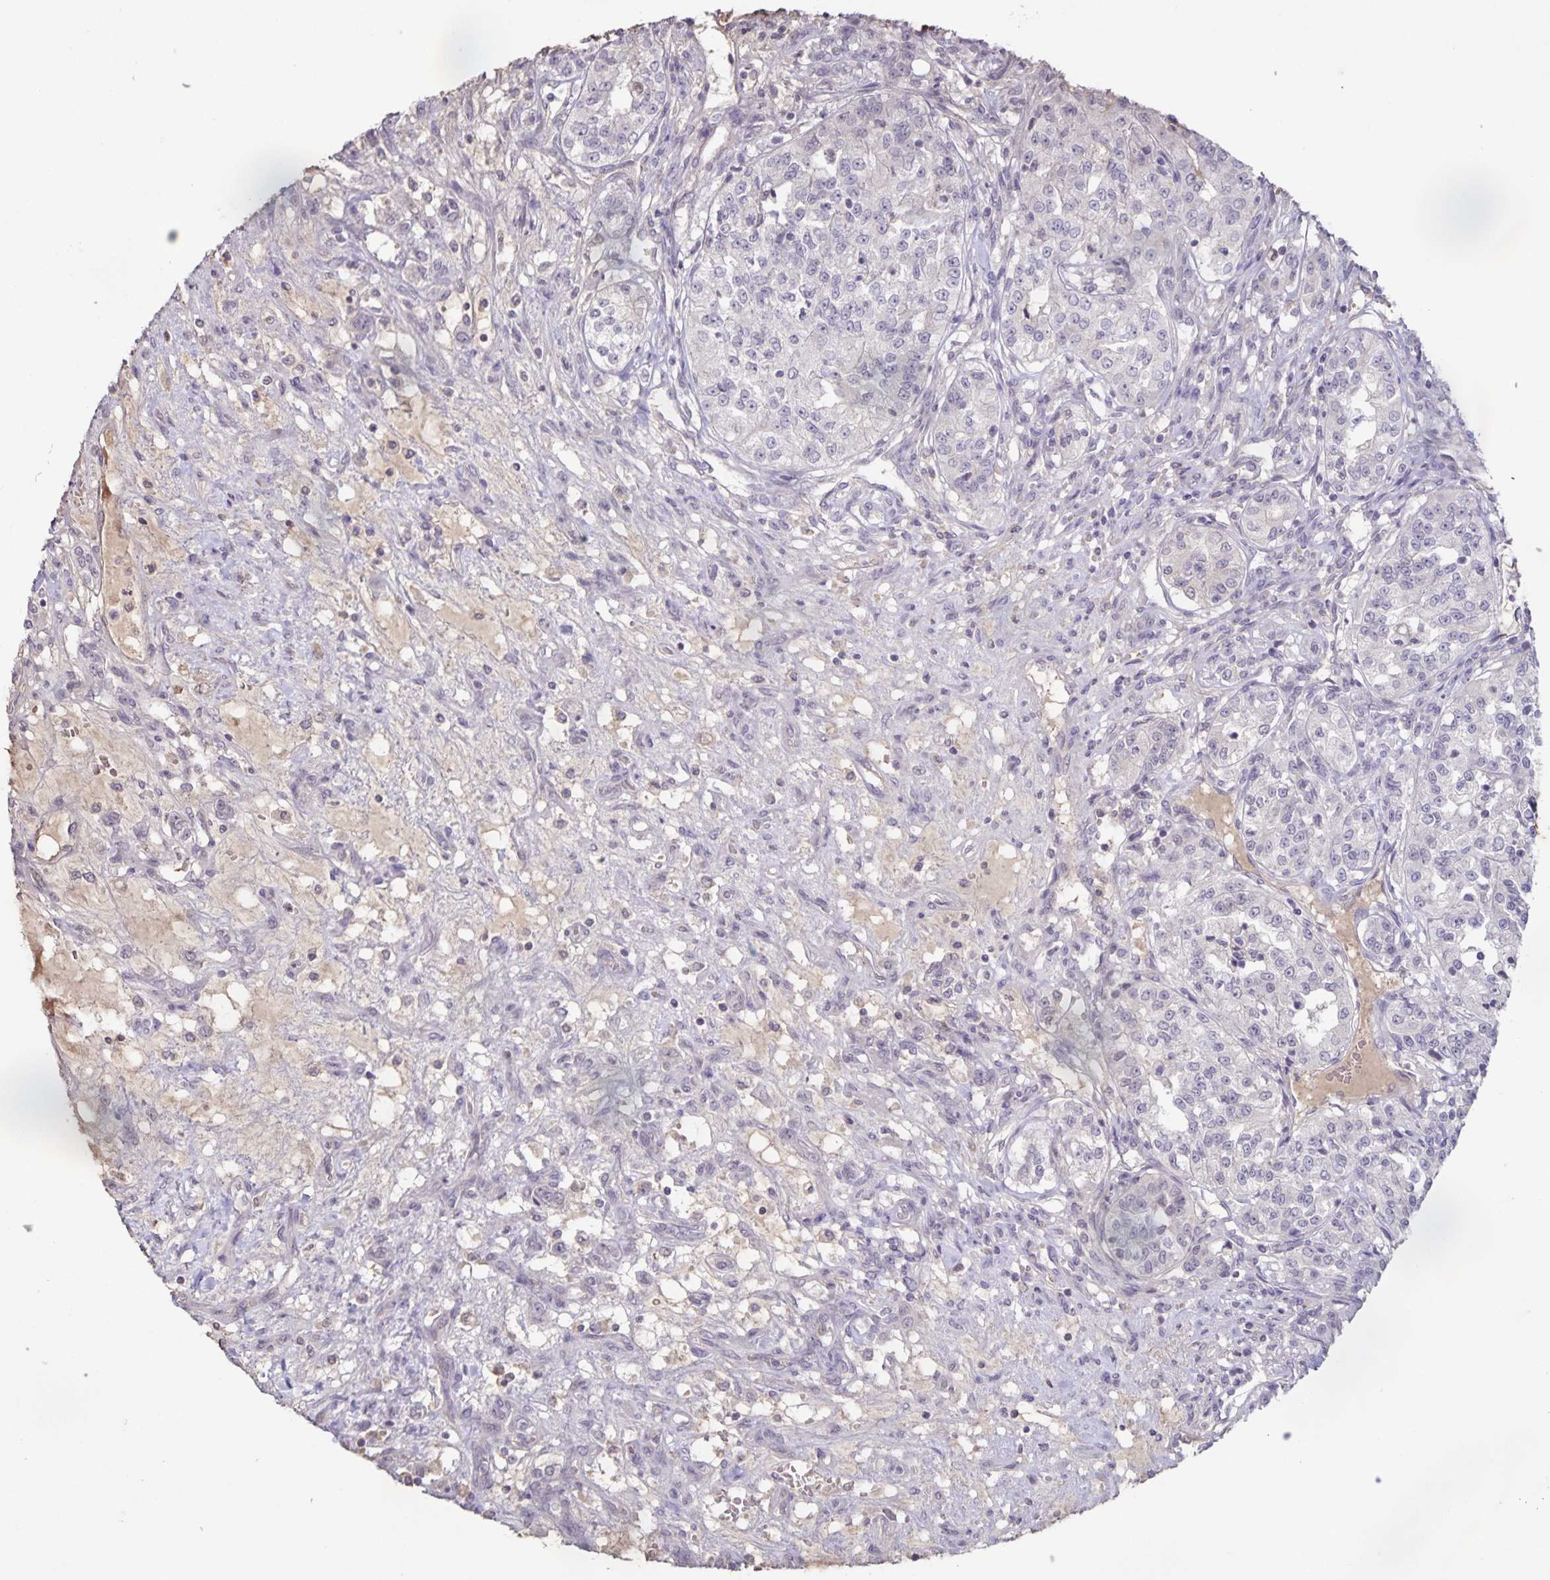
{"staining": {"intensity": "negative", "quantity": "none", "location": "none"}, "tissue": "renal cancer", "cell_type": "Tumor cells", "image_type": "cancer", "snomed": [{"axis": "morphology", "description": "Adenocarcinoma, NOS"}, {"axis": "topography", "description": "Kidney"}], "caption": "Human renal cancer (adenocarcinoma) stained for a protein using IHC exhibits no positivity in tumor cells.", "gene": "INSL5", "patient": {"sex": "female", "age": 63}}